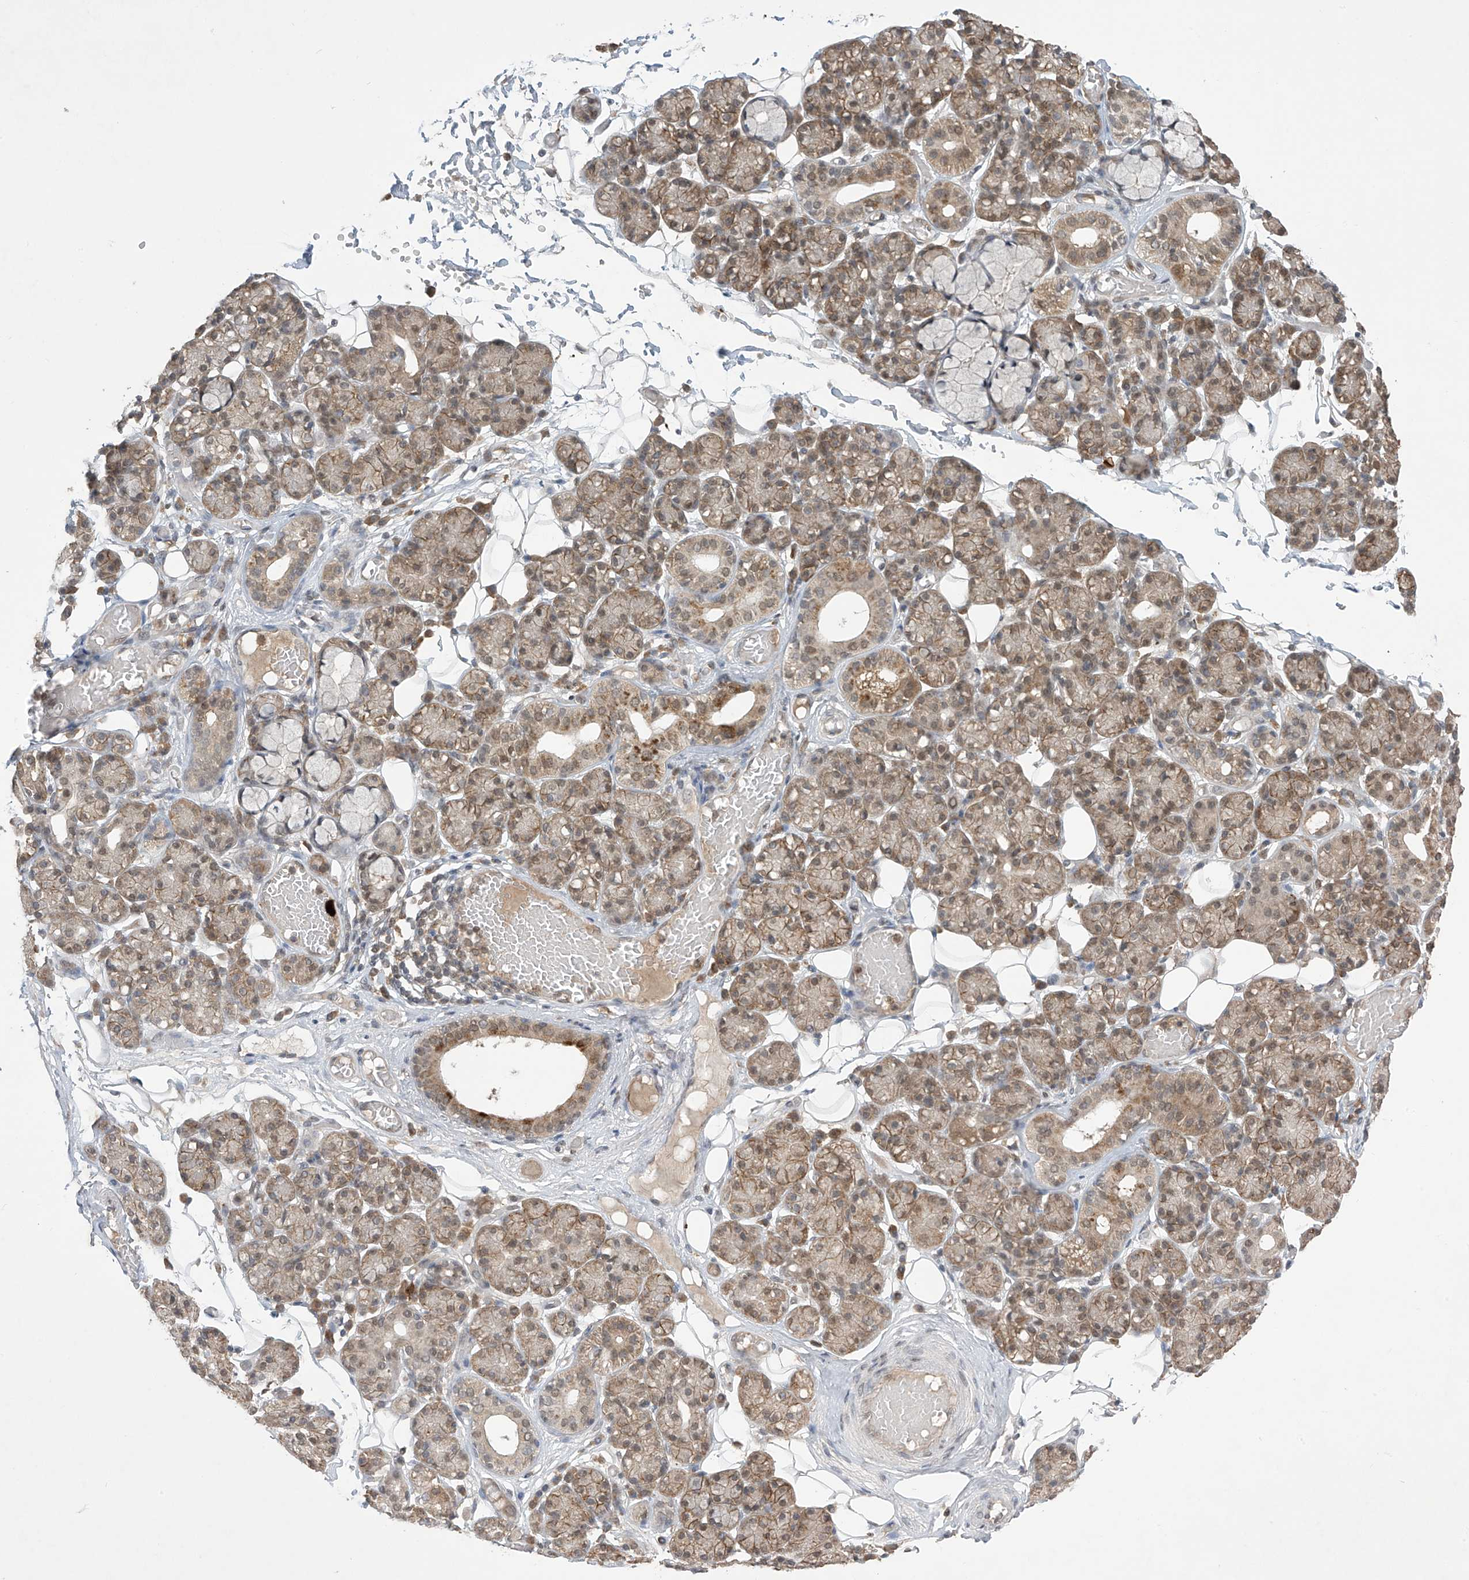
{"staining": {"intensity": "moderate", "quantity": ">75%", "location": "cytoplasmic/membranous"}, "tissue": "salivary gland", "cell_type": "Glandular cells", "image_type": "normal", "snomed": [{"axis": "morphology", "description": "Normal tissue, NOS"}, {"axis": "topography", "description": "Salivary gland"}], "caption": "Immunohistochemical staining of normal salivary gland demonstrates medium levels of moderate cytoplasmic/membranous staining in approximately >75% of glandular cells. (DAB IHC with brightfield microscopy, high magnification).", "gene": "LCOR", "patient": {"sex": "male", "age": 63}}